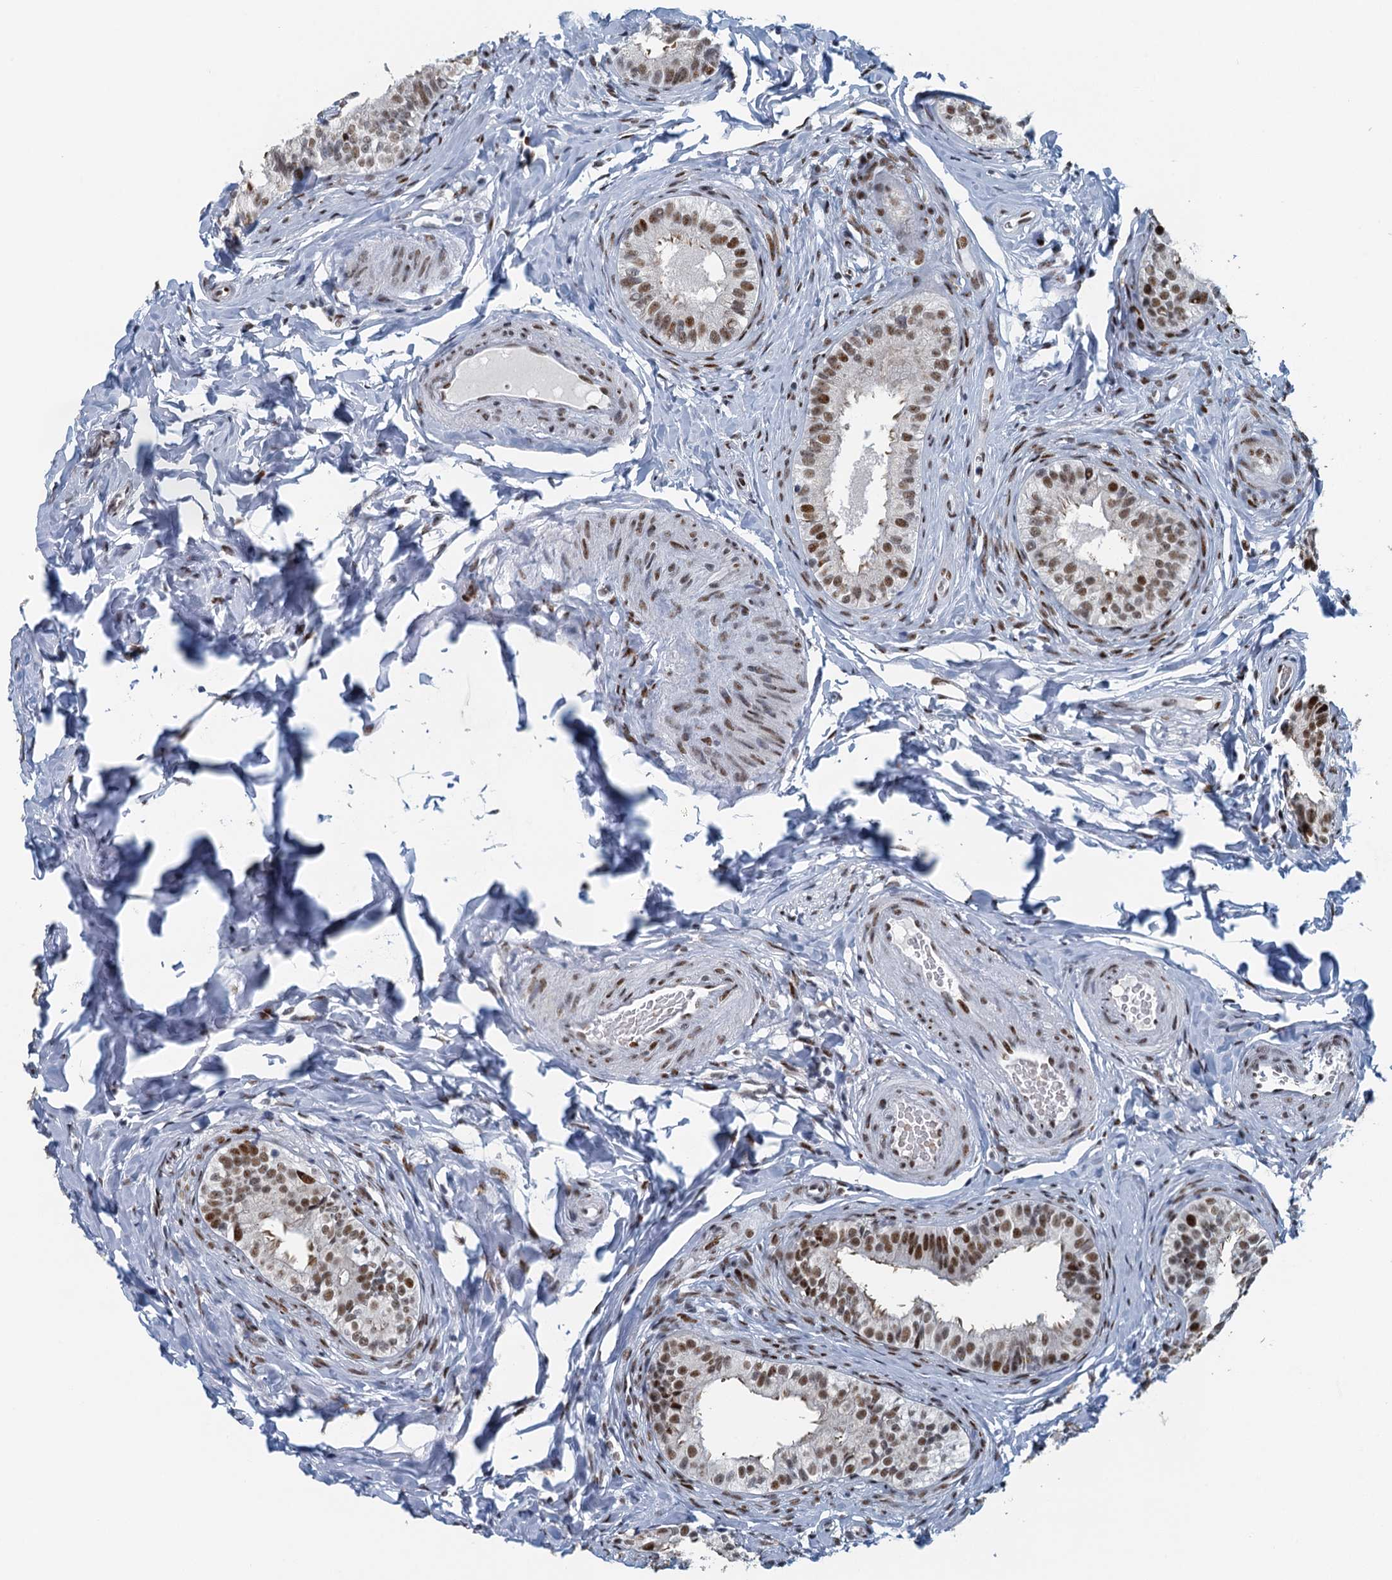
{"staining": {"intensity": "moderate", "quantity": "25%-75%", "location": "nuclear"}, "tissue": "epididymis", "cell_type": "Glandular cells", "image_type": "normal", "snomed": [{"axis": "morphology", "description": "Normal tissue, NOS"}, {"axis": "topography", "description": "Epididymis"}], "caption": "A brown stain highlights moderate nuclear staining of a protein in glandular cells of benign epididymis.", "gene": "TTLL9", "patient": {"sex": "male", "age": 49}}